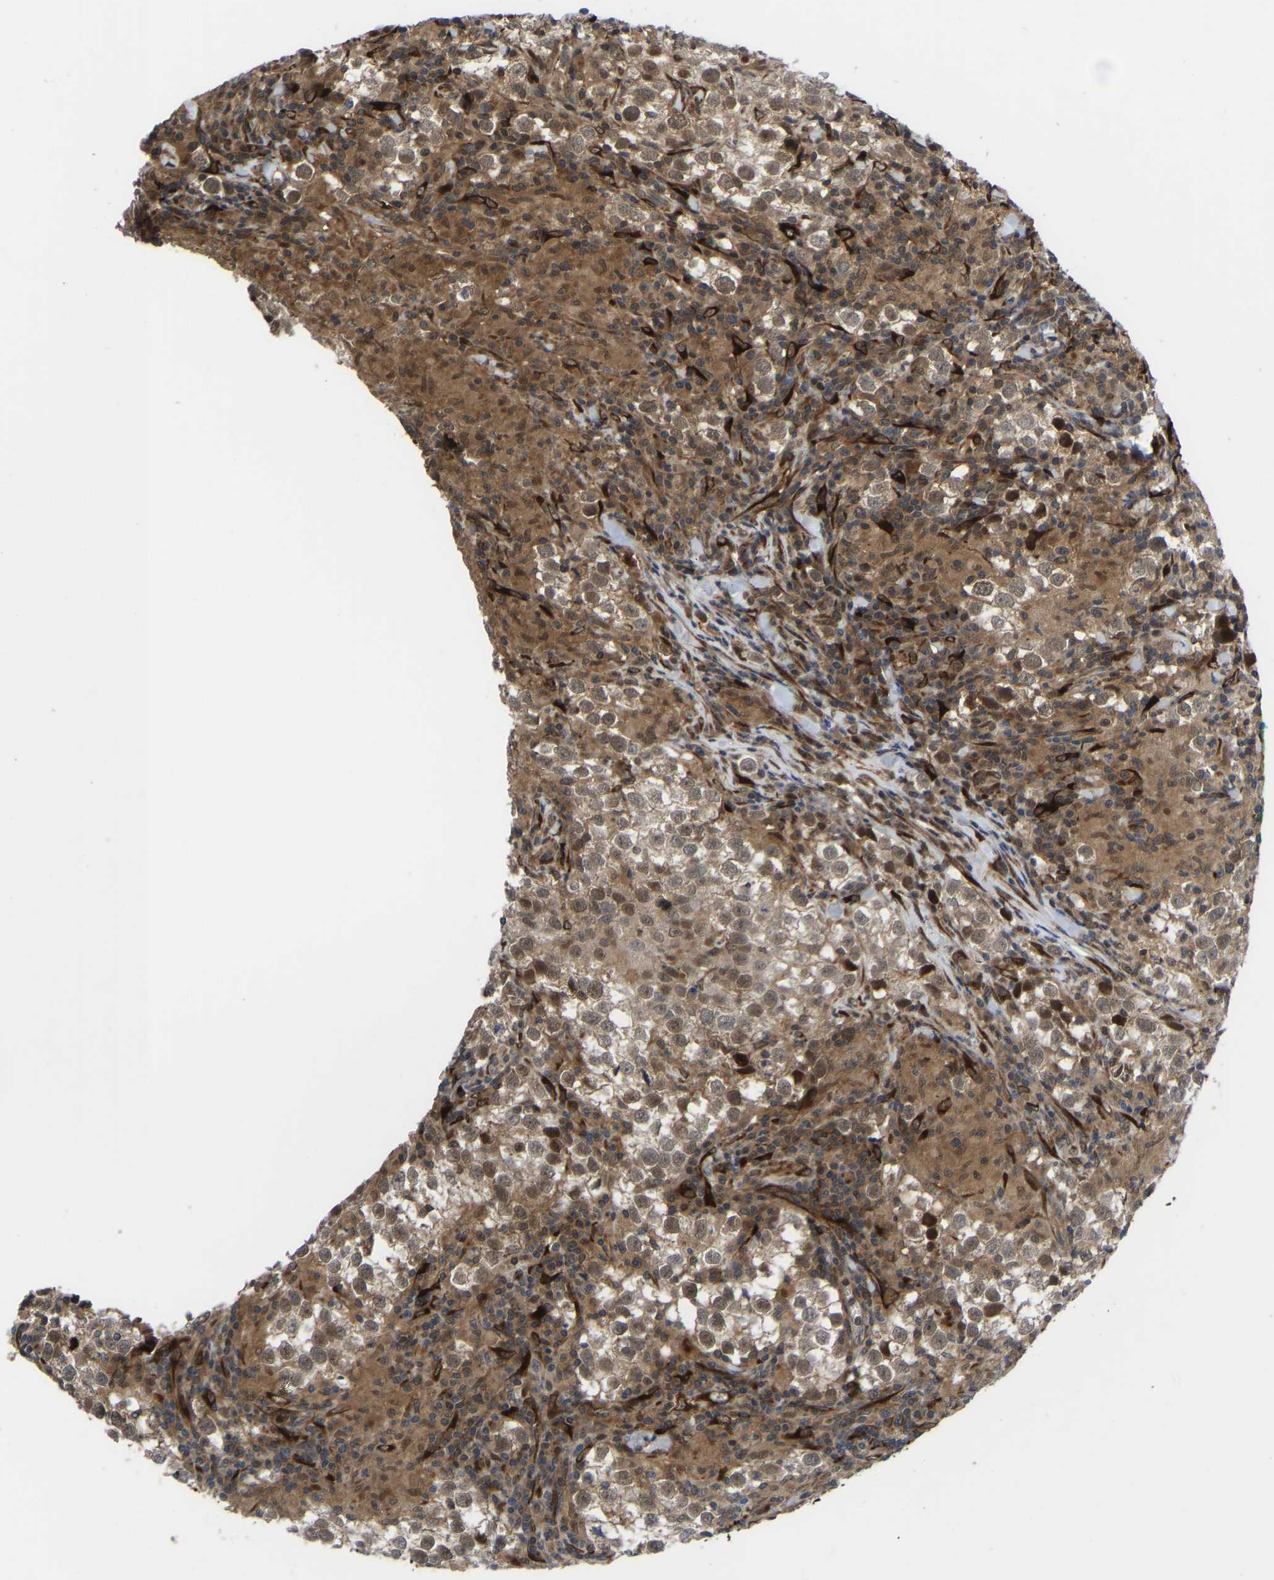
{"staining": {"intensity": "moderate", "quantity": ">75%", "location": "cytoplasmic/membranous,nuclear"}, "tissue": "testis cancer", "cell_type": "Tumor cells", "image_type": "cancer", "snomed": [{"axis": "morphology", "description": "Seminoma, NOS"}, {"axis": "morphology", "description": "Carcinoma, Embryonal, NOS"}, {"axis": "topography", "description": "Testis"}], "caption": "A medium amount of moderate cytoplasmic/membranous and nuclear expression is identified in about >75% of tumor cells in testis cancer (seminoma) tissue.", "gene": "CYP7B1", "patient": {"sex": "male", "age": 36}}